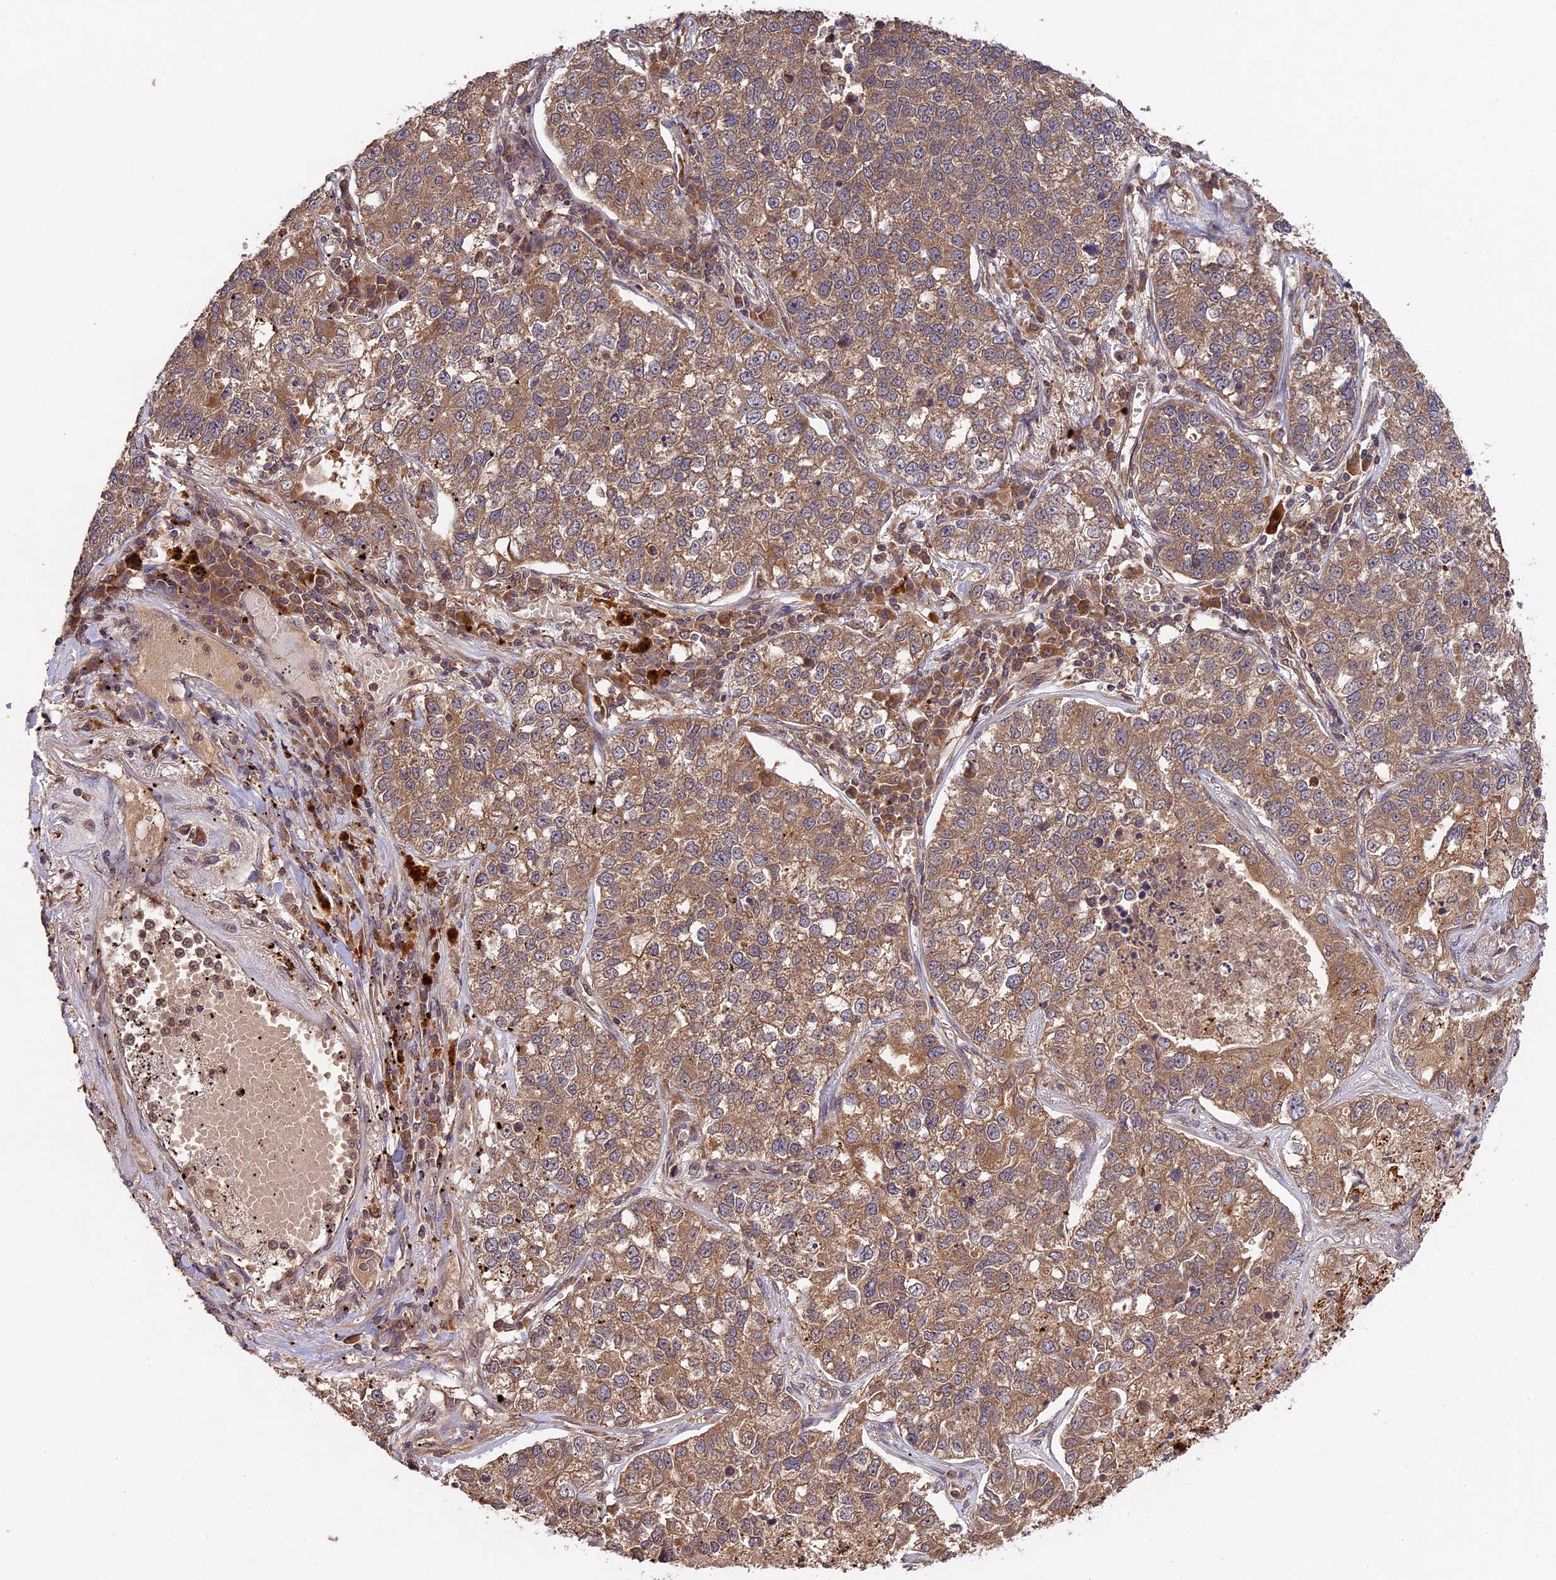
{"staining": {"intensity": "moderate", "quantity": ">75%", "location": "cytoplasmic/membranous"}, "tissue": "lung cancer", "cell_type": "Tumor cells", "image_type": "cancer", "snomed": [{"axis": "morphology", "description": "Adenocarcinoma, NOS"}, {"axis": "topography", "description": "Lung"}], "caption": "Immunohistochemistry (IHC) histopathology image of lung cancer stained for a protein (brown), which exhibits medium levels of moderate cytoplasmic/membranous positivity in about >75% of tumor cells.", "gene": "CHAC1", "patient": {"sex": "male", "age": 49}}